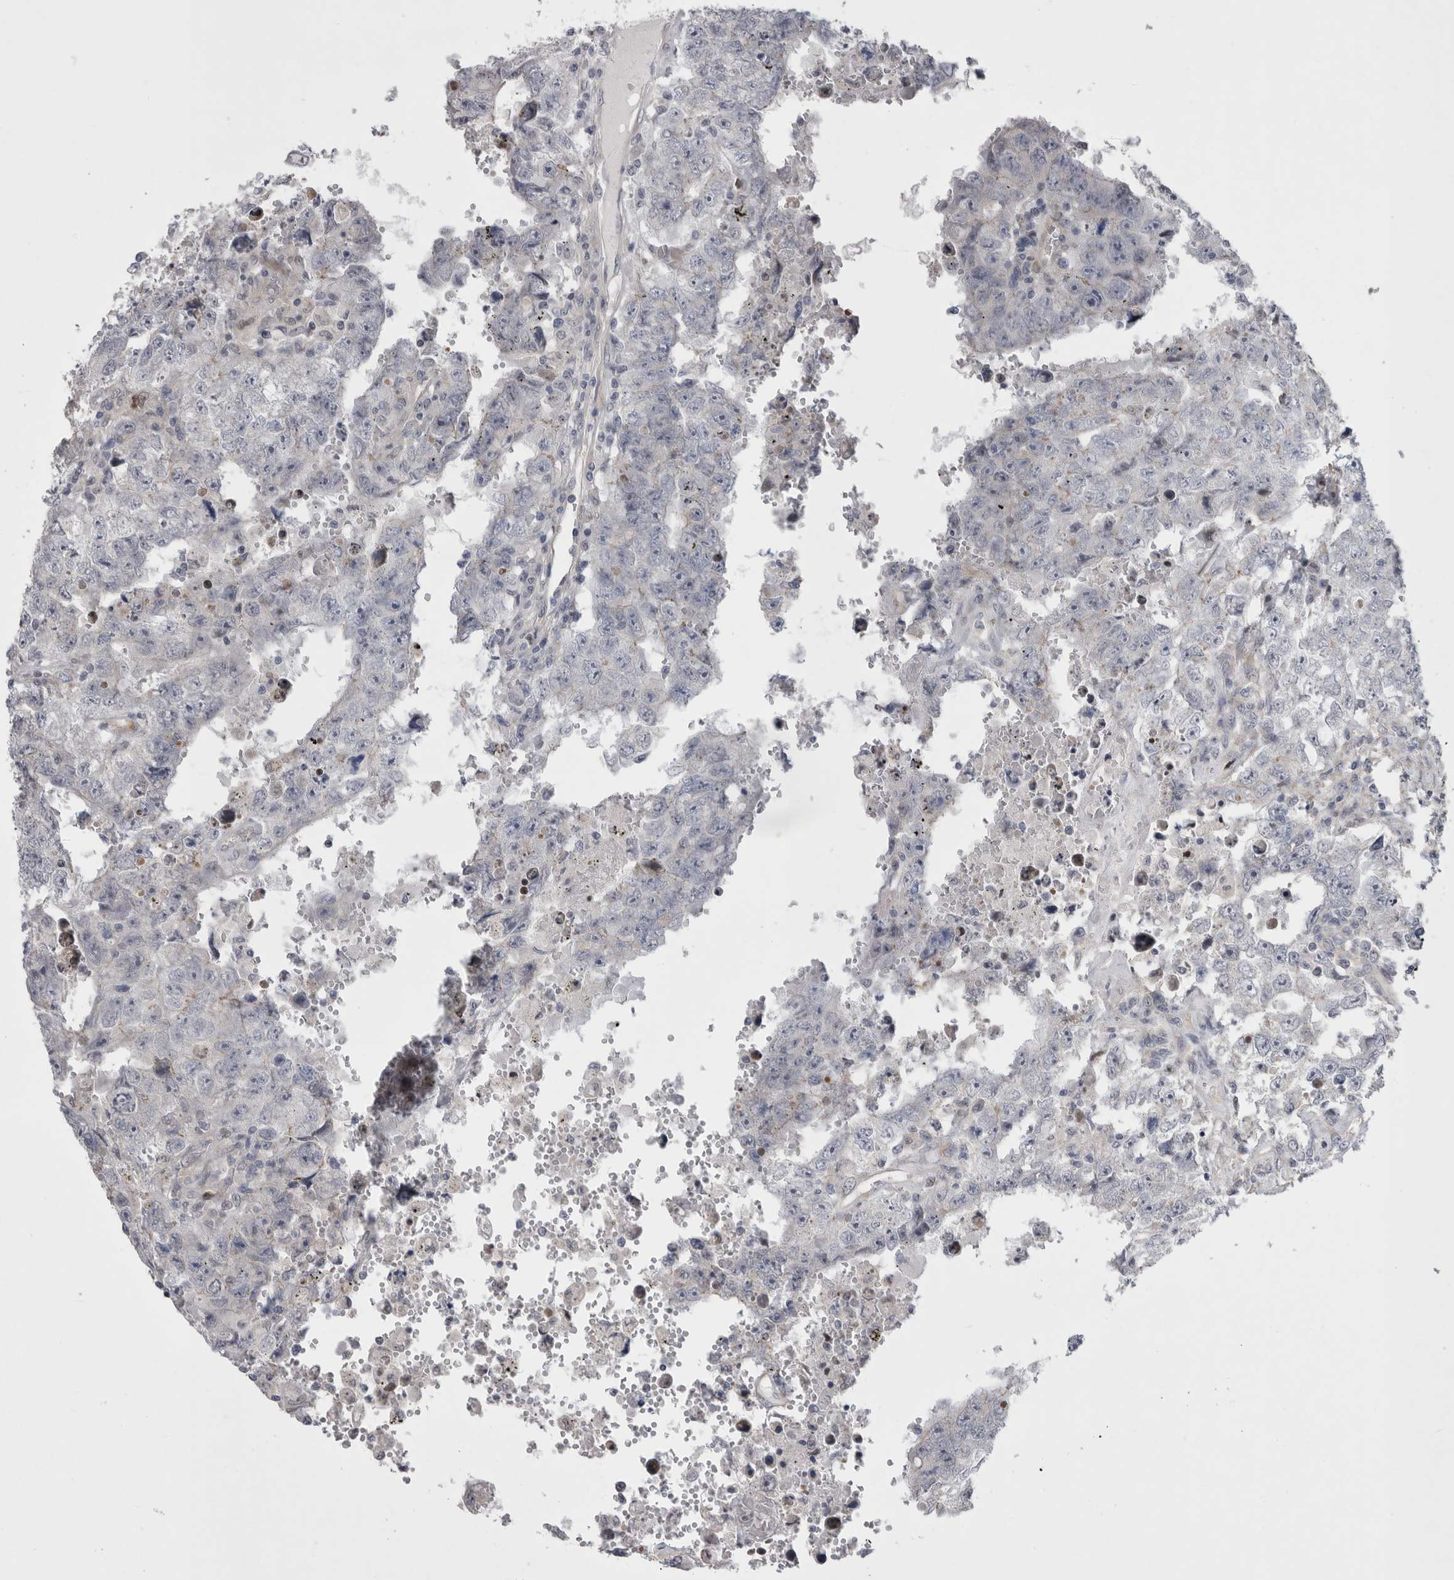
{"staining": {"intensity": "negative", "quantity": "none", "location": "none"}, "tissue": "testis cancer", "cell_type": "Tumor cells", "image_type": "cancer", "snomed": [{"axis": "morphology", "description": "Carcinoma, Embryonal, NOS"}, {"axis": "topography", "description": "Testis"}], "caption": "High power microscopy photomicrograph of an immunohistochemistry histopathology image of testis embryonal carcinoma, revealing no significant staining in tumor cells.", "gene": "NENF", "patient": {"sex": "male", "age": 26}}